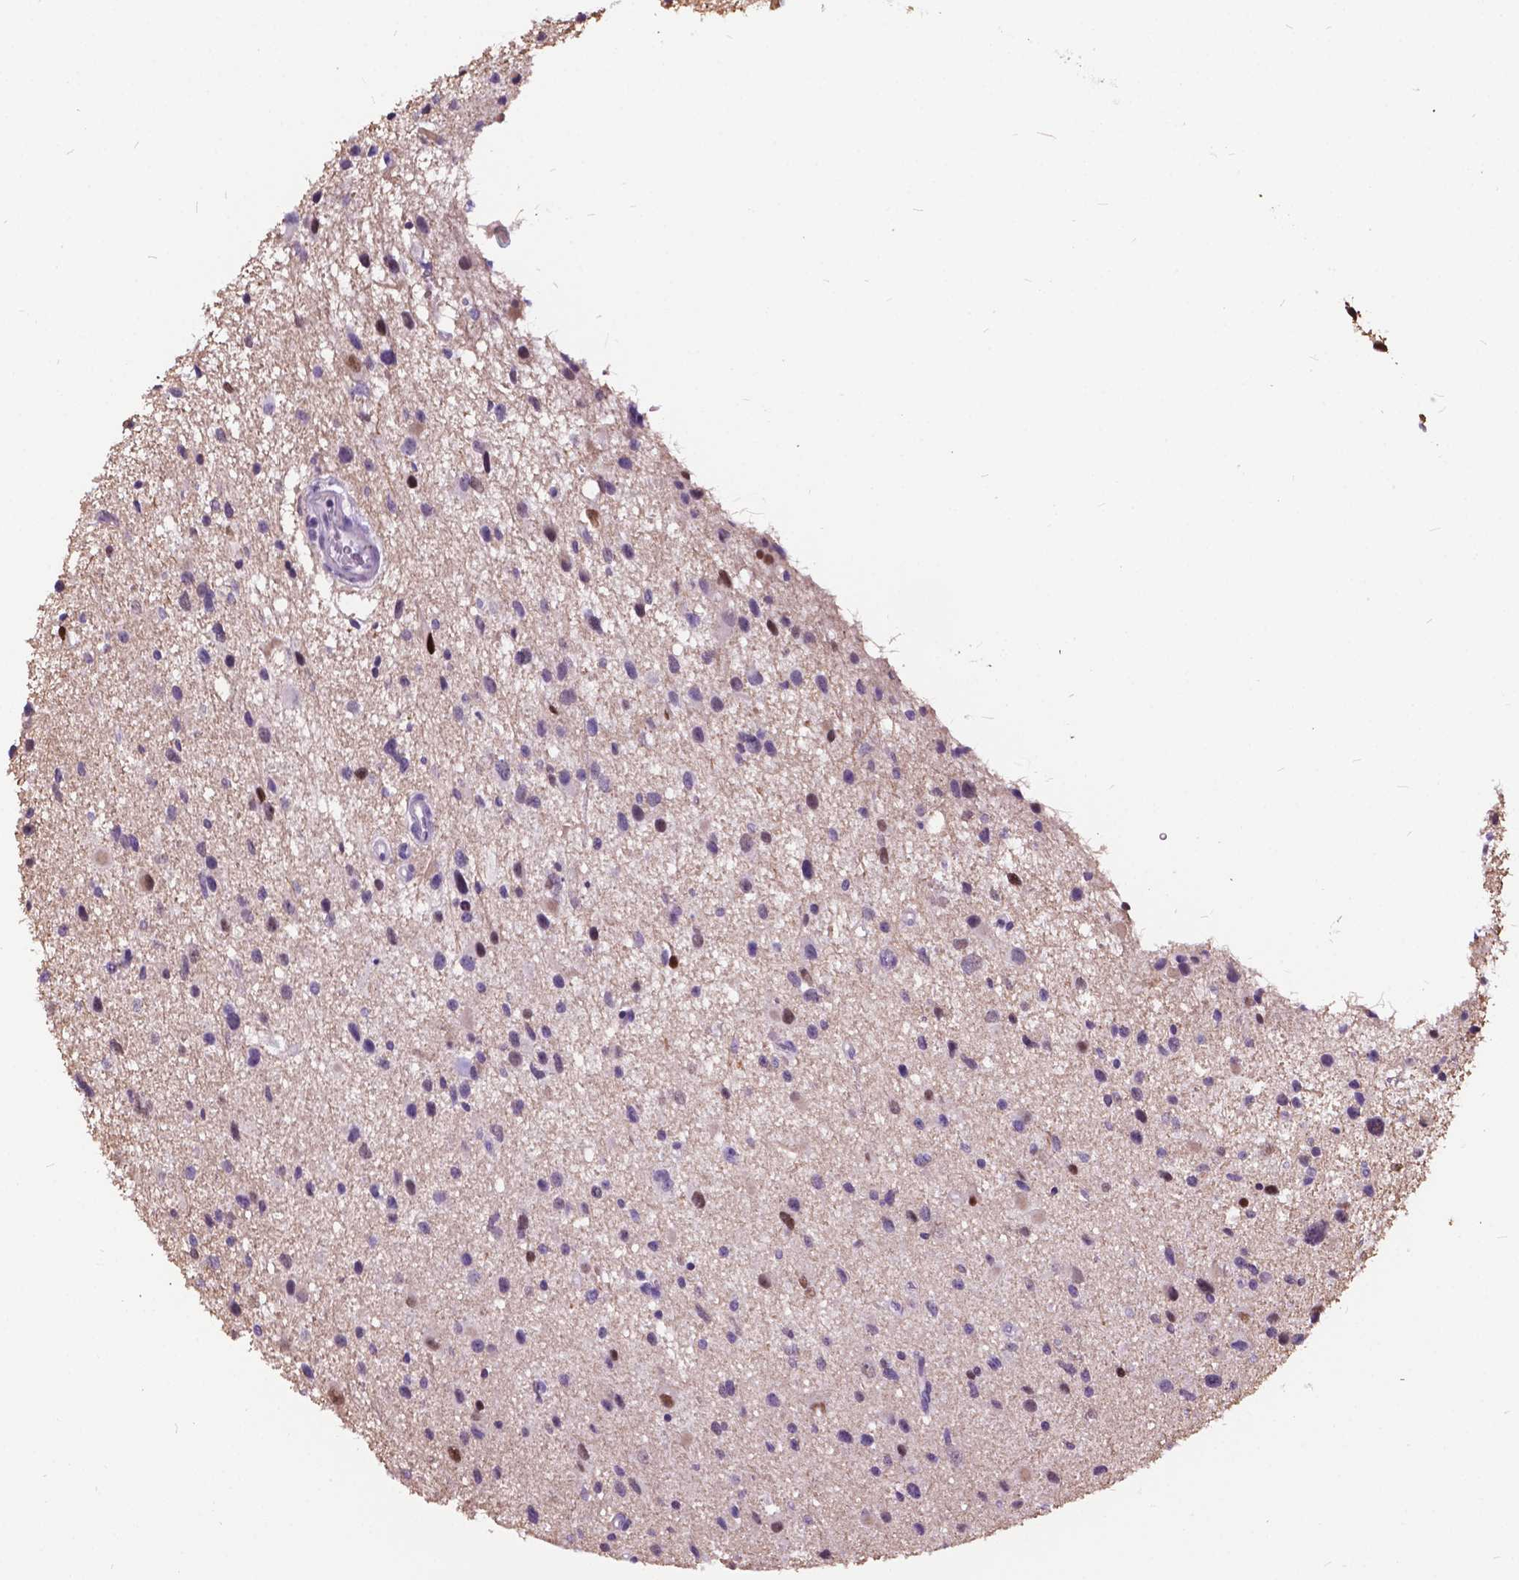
{"staining": {"intensity": "moderate", "quantity": "<25%", "location": "nuclear"}, "tissue": "glioma", "cell_type": "Tumor cells", "image_type": "cancer", "snomed": [{"axis": "morphology", "description": "Glioma, malignant, Low grade"}, {"axis": "topography", "description": "Brain"}], "caption": "Brown immunohistochemical staining in human malignant low-grade glioma reveals moderate nuclear positivity in about <25% of tumor cells.", "gene": "DPF3", "patient": {"sex": "female", "age": 32}}